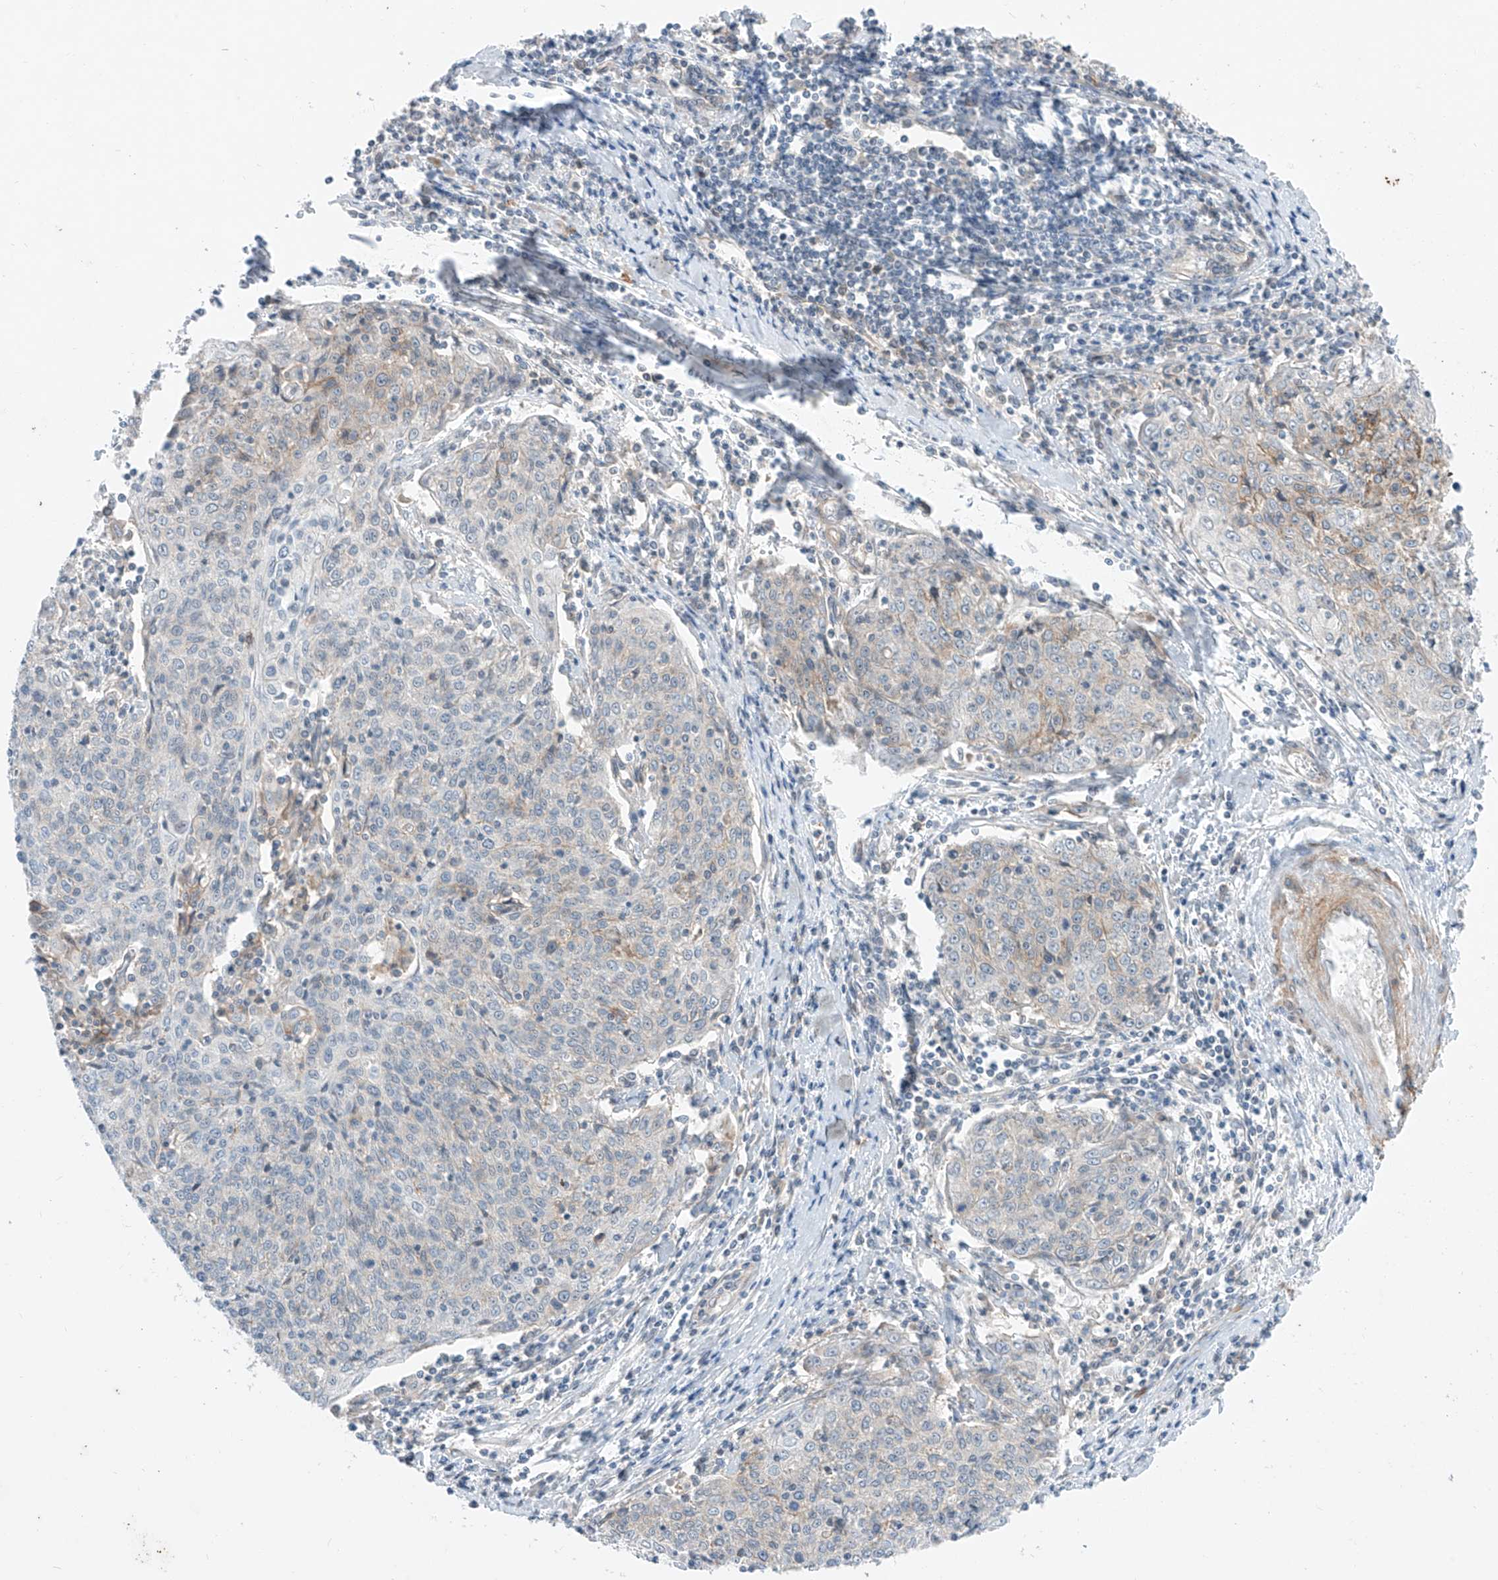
{"staining": {"intensity": "negative", "quantity": "none", "location": "none"}, "tissue": "cervical cancer", "cell_type": "Tumor cells", "image_type": "cancer", "snomed": [{"axis": "morphology", "description": "Squamous cell carcinoma, NOS"}, {"axis": "topography", "description": "Cervix"}], "caption": "Squamous cell carcinoma (cervical) was stained to show a protein in brown. There is no significant staining in tumor cells. (DAB IHC with hematoxylin counter stain).", "gene": "ABLIM2", "patient": {"sex": "female", "age": 48}}